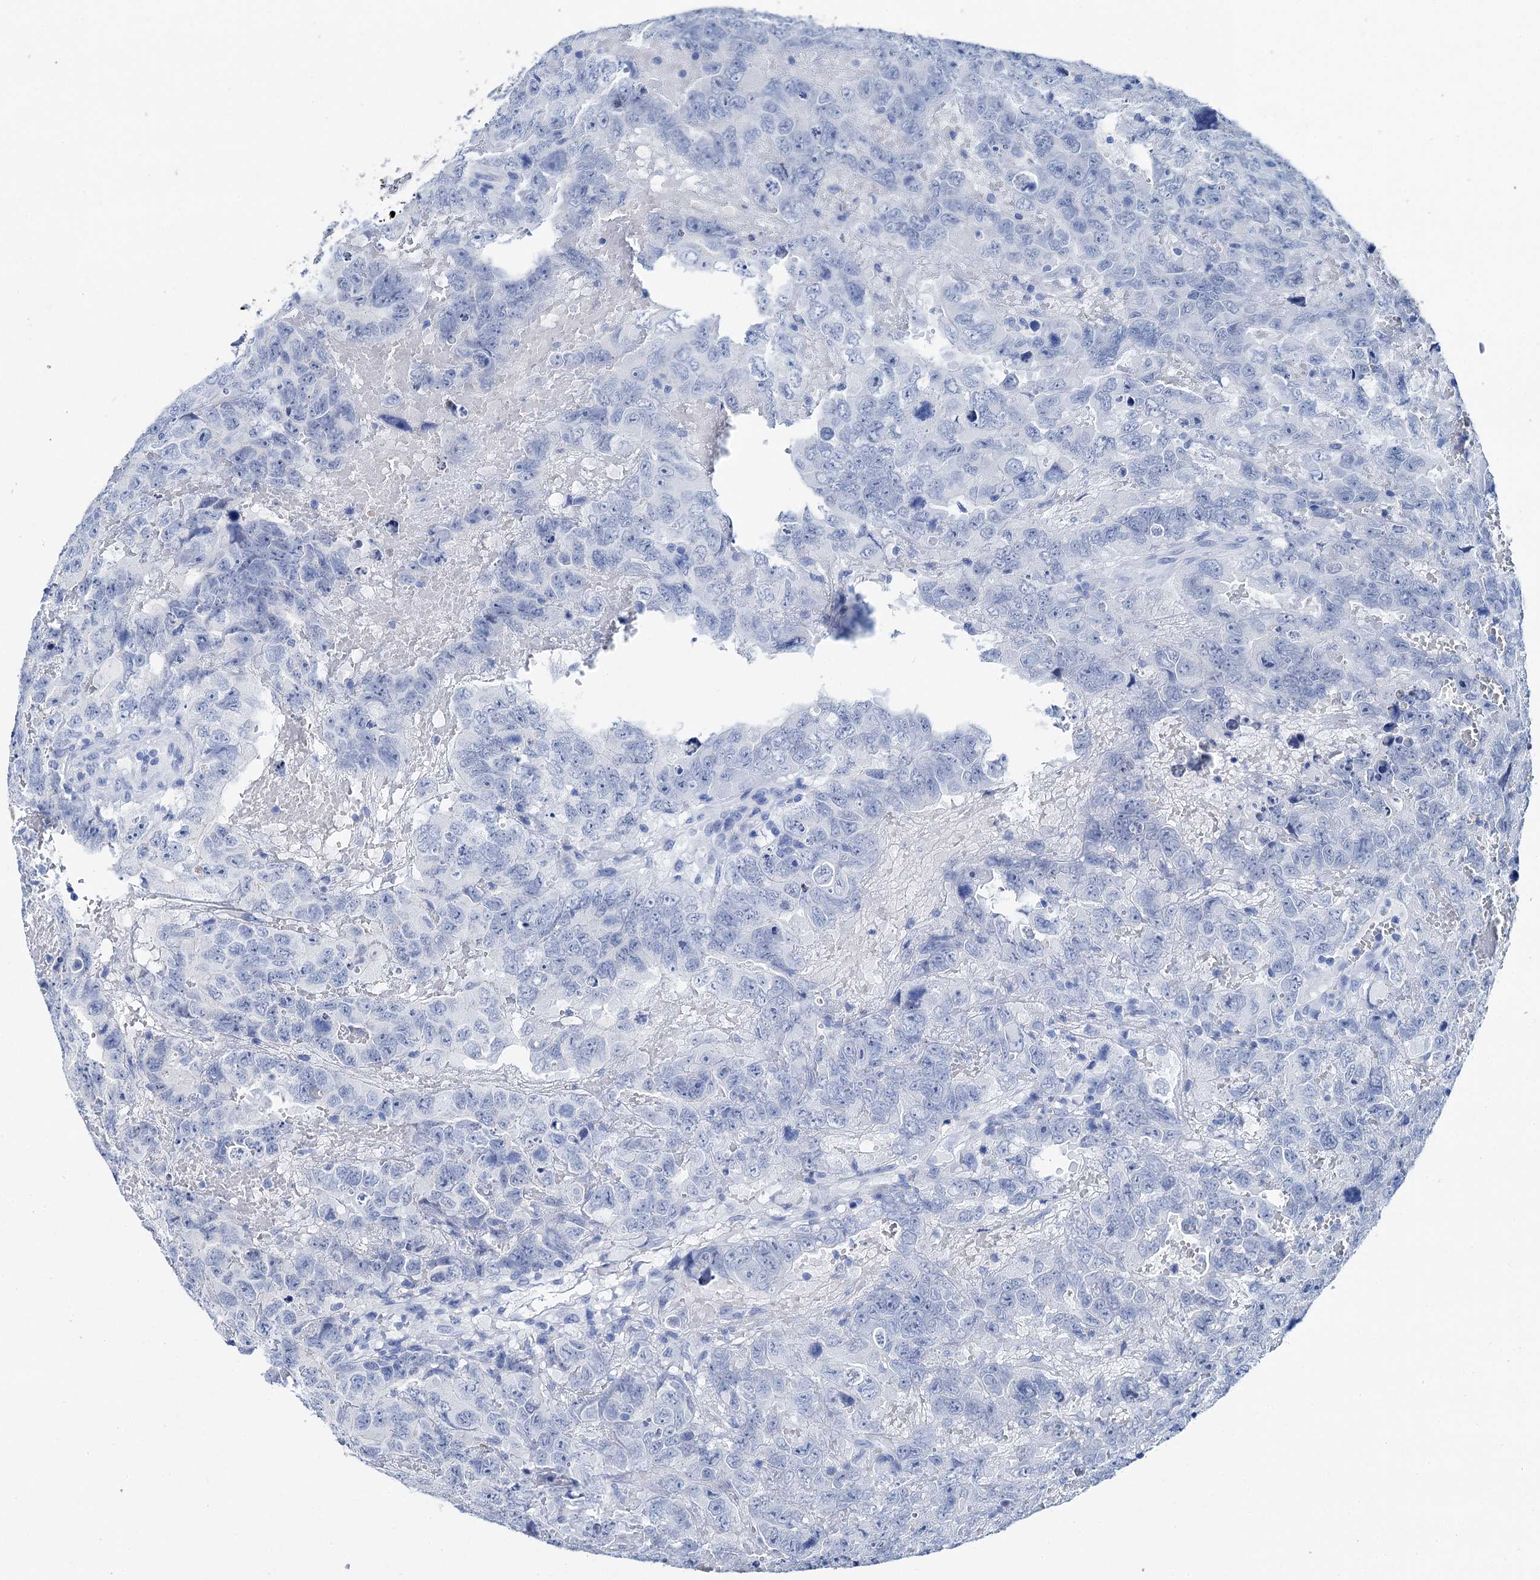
{"staining": {"intensity": "negative", "quantity": "none", "location": "none"}, "tissue": "testis cancer", "cell_type": "Tumor cells", "image_type": "cancer", "snomed": [{"axis": "morphology", "description": "Carcinoma, Embryonal, NOS"}, {"axis": "topography", "description": "Testis"}], "caption": "Immunohistochemistry (IHC) of testis cancer exhibits no expression in tumor cells.", "gene": "BRINP1", "patient": {"sex": "male", "age": 45}}